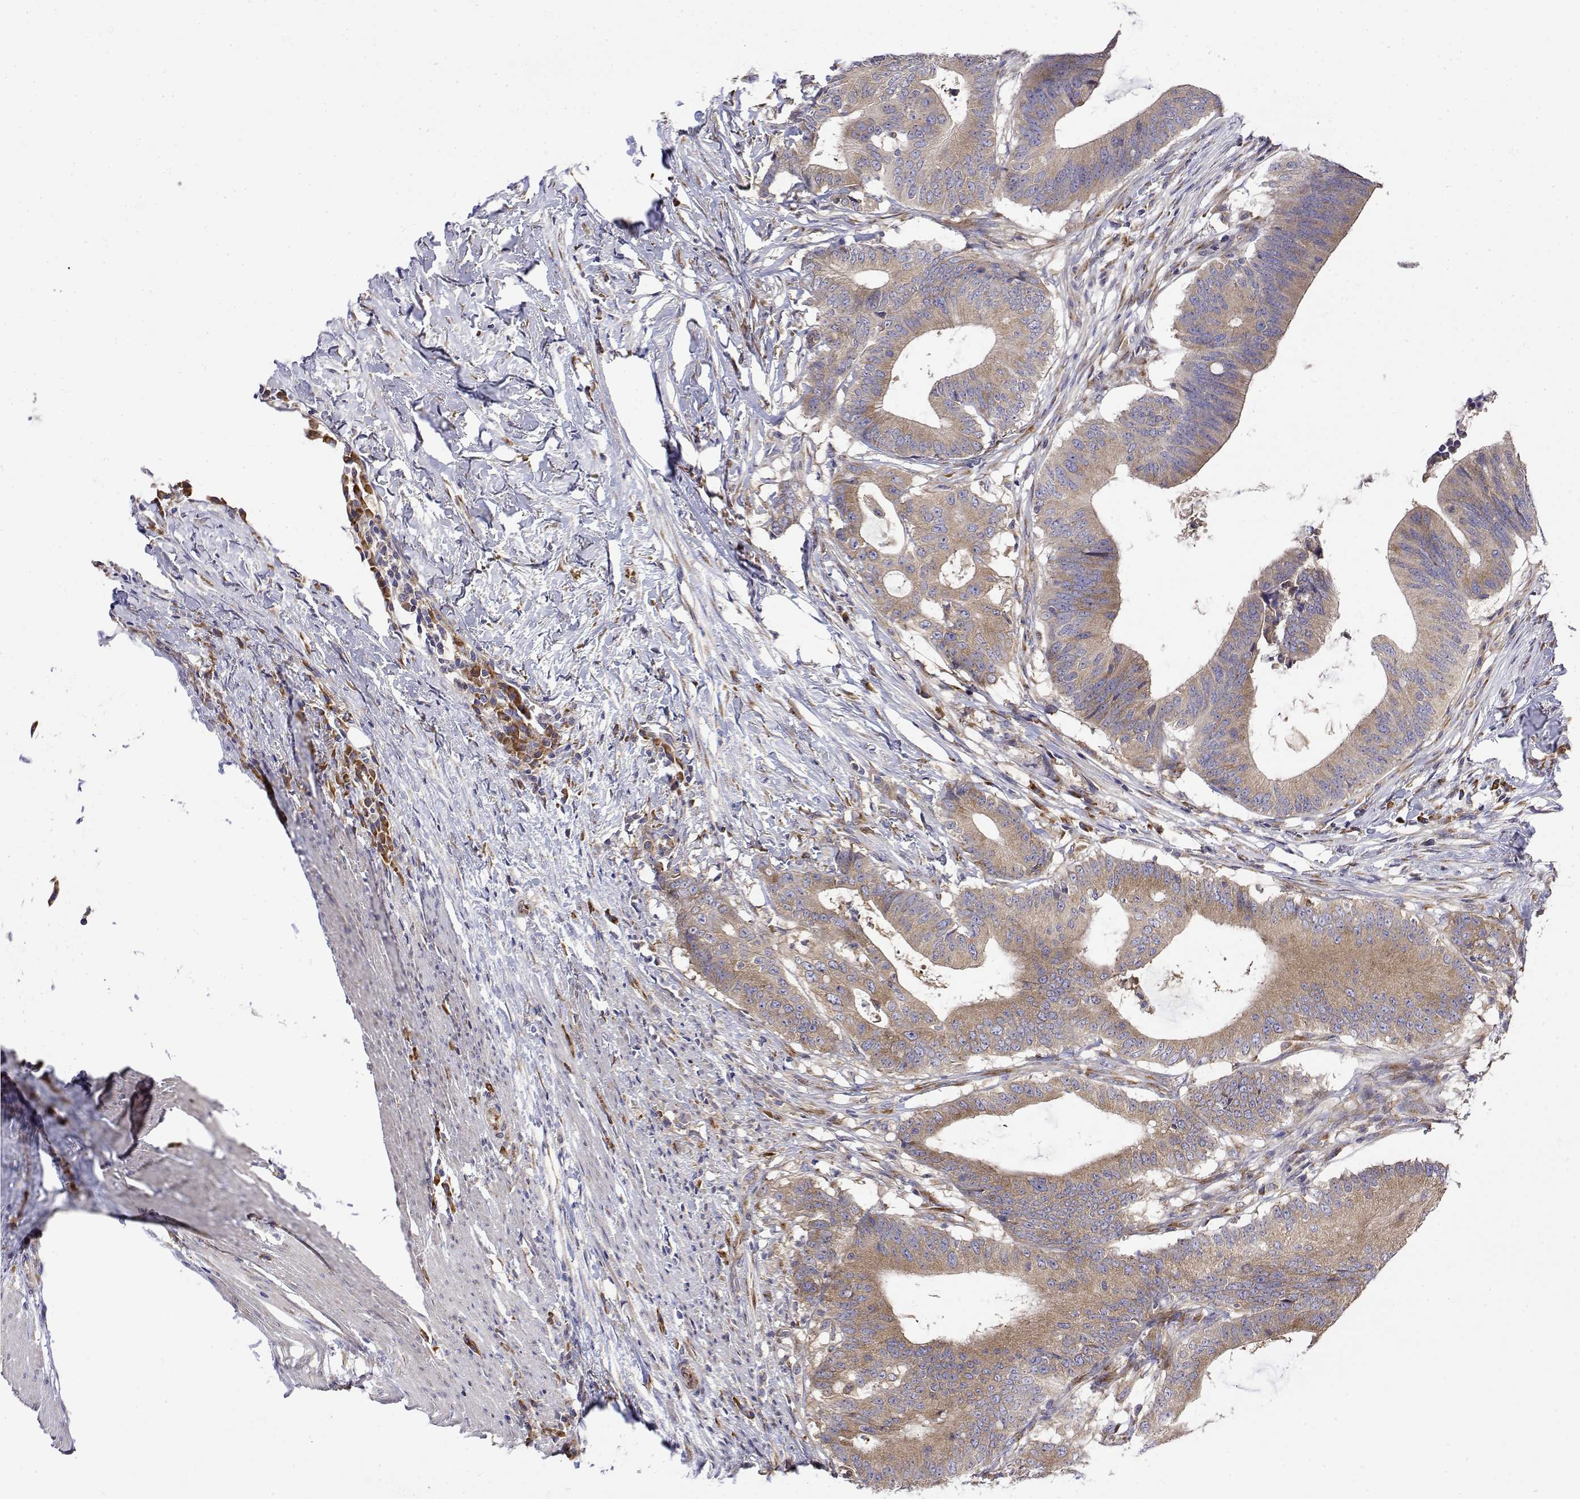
{"staining": {"intensity": "moderate", "quantity": ">75%", "location": "cytoplasmic/membranous"}, "tissue": "colorectal cancer", "cell_type": "Tumor cells", "image_type": "cancer", "snomed": [{"axis": "morphology", "description": "Adenocarcinoma, NOS"}, {"axis": "topography", "description": "Colon"}], "caption": "The immunohistochemical stain highlights moderate cytoplasmic/membranous positivity in tumor cells of colorectal cancer (adenocarcinoma) tissue.", "gene": "EEF1G", "patient": {"sex": "female", "age": 43}}